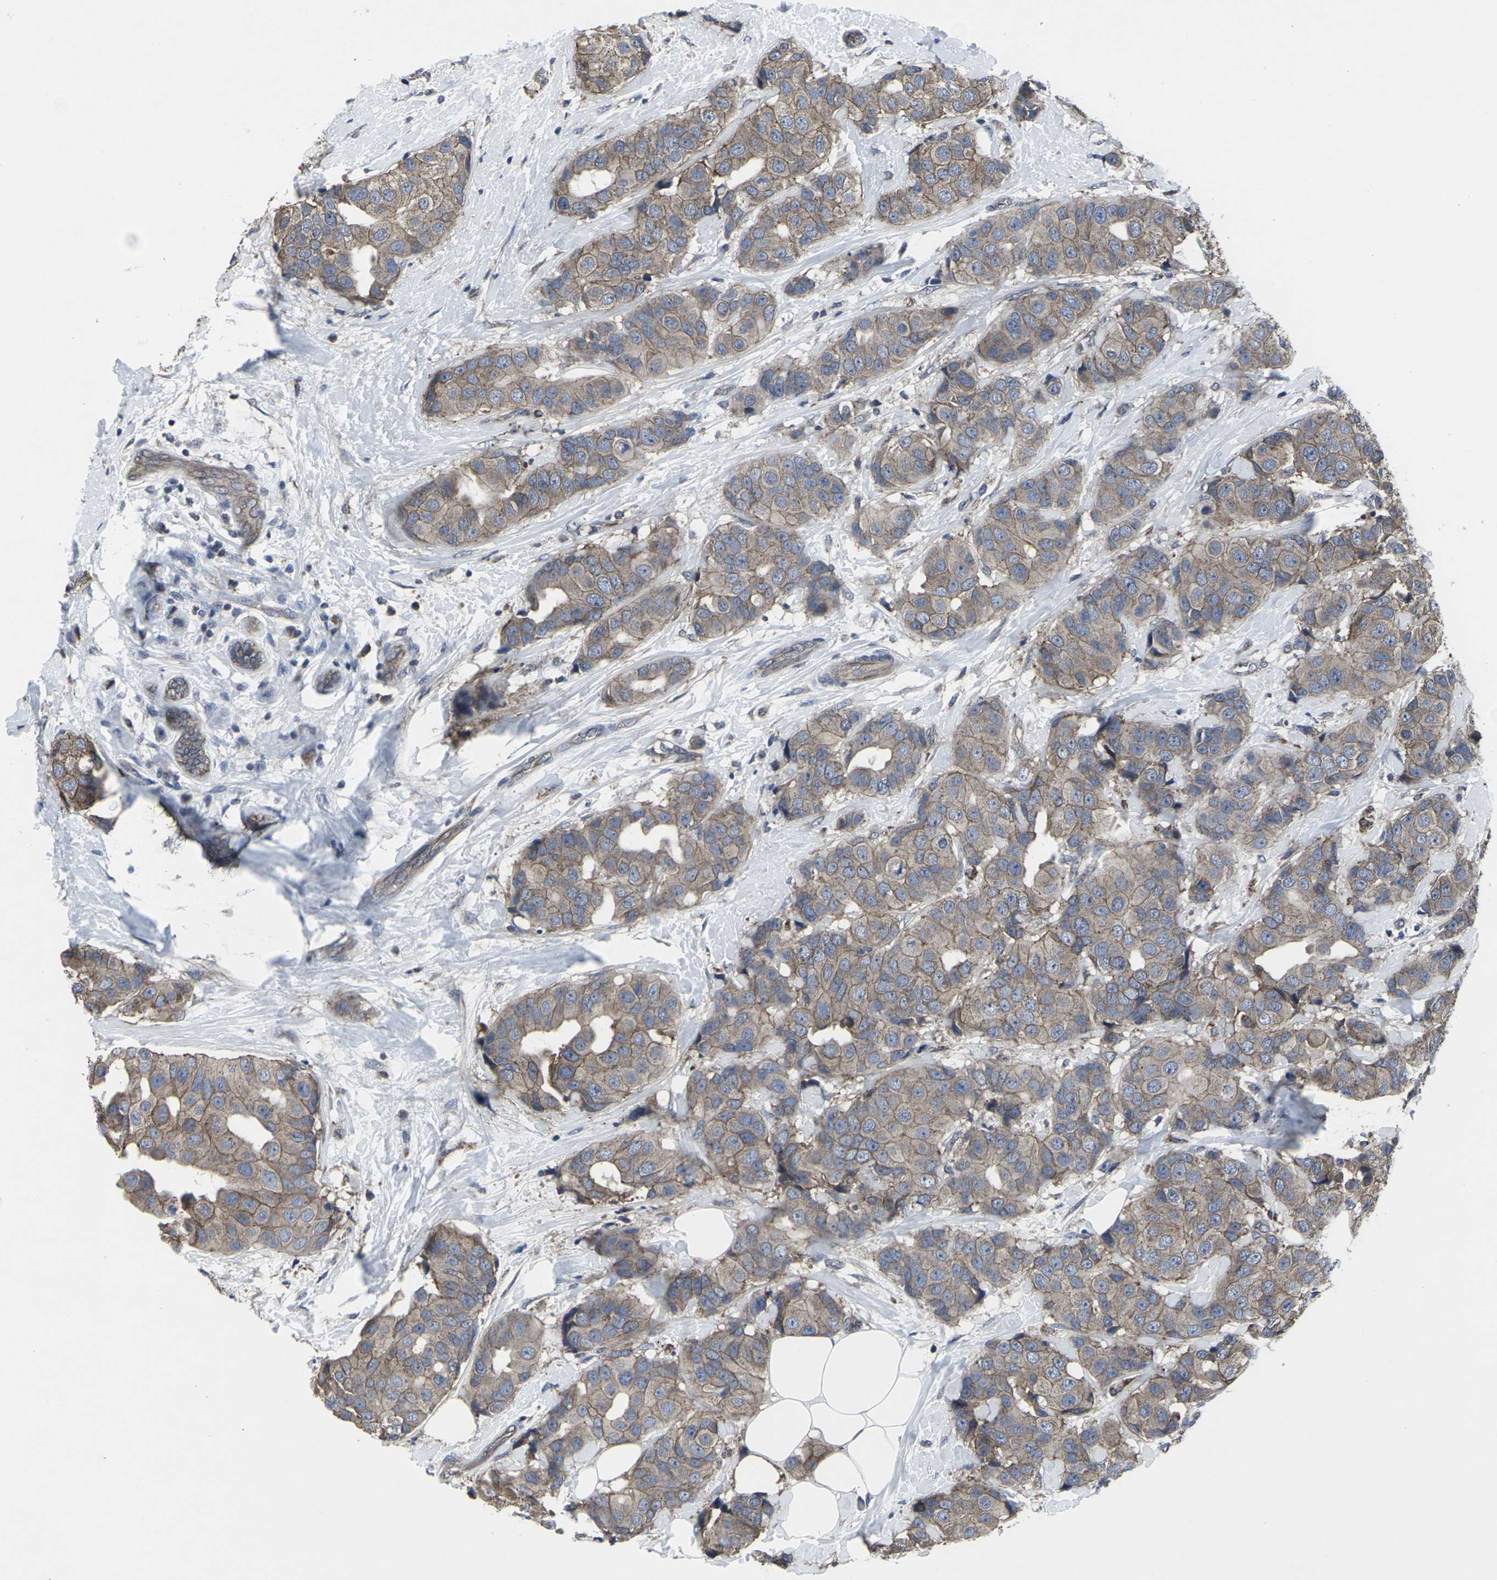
{"staining": {"intensity": "moderate", "quantity": ">75%", "location": "cytoplasmic/membranous"}, "tissue": "breast cancer", "cell_type": "Tumor cells", "image_type": "cancer", "snomed": [{"axis": "morphology", "description": "Normal tissue, NOS"}, {"axis": "morphology", "description": "Duct carcinoma"}, {"axis": "topography", "description": "Breast"}], "caption": "A brown stain highlights moderate cytoplasmic/membranous expression of a protein in breast cancer (invasive ductal carcinoma) tumor cells. The staining was performed using DAB to visualize the protein expression in brown, while the nuclei were stained in blue with hematoxylin (Magnification: 20x).", "gene": "MAPKAPK2", "patient": {"sex": "female", "age": 39}}